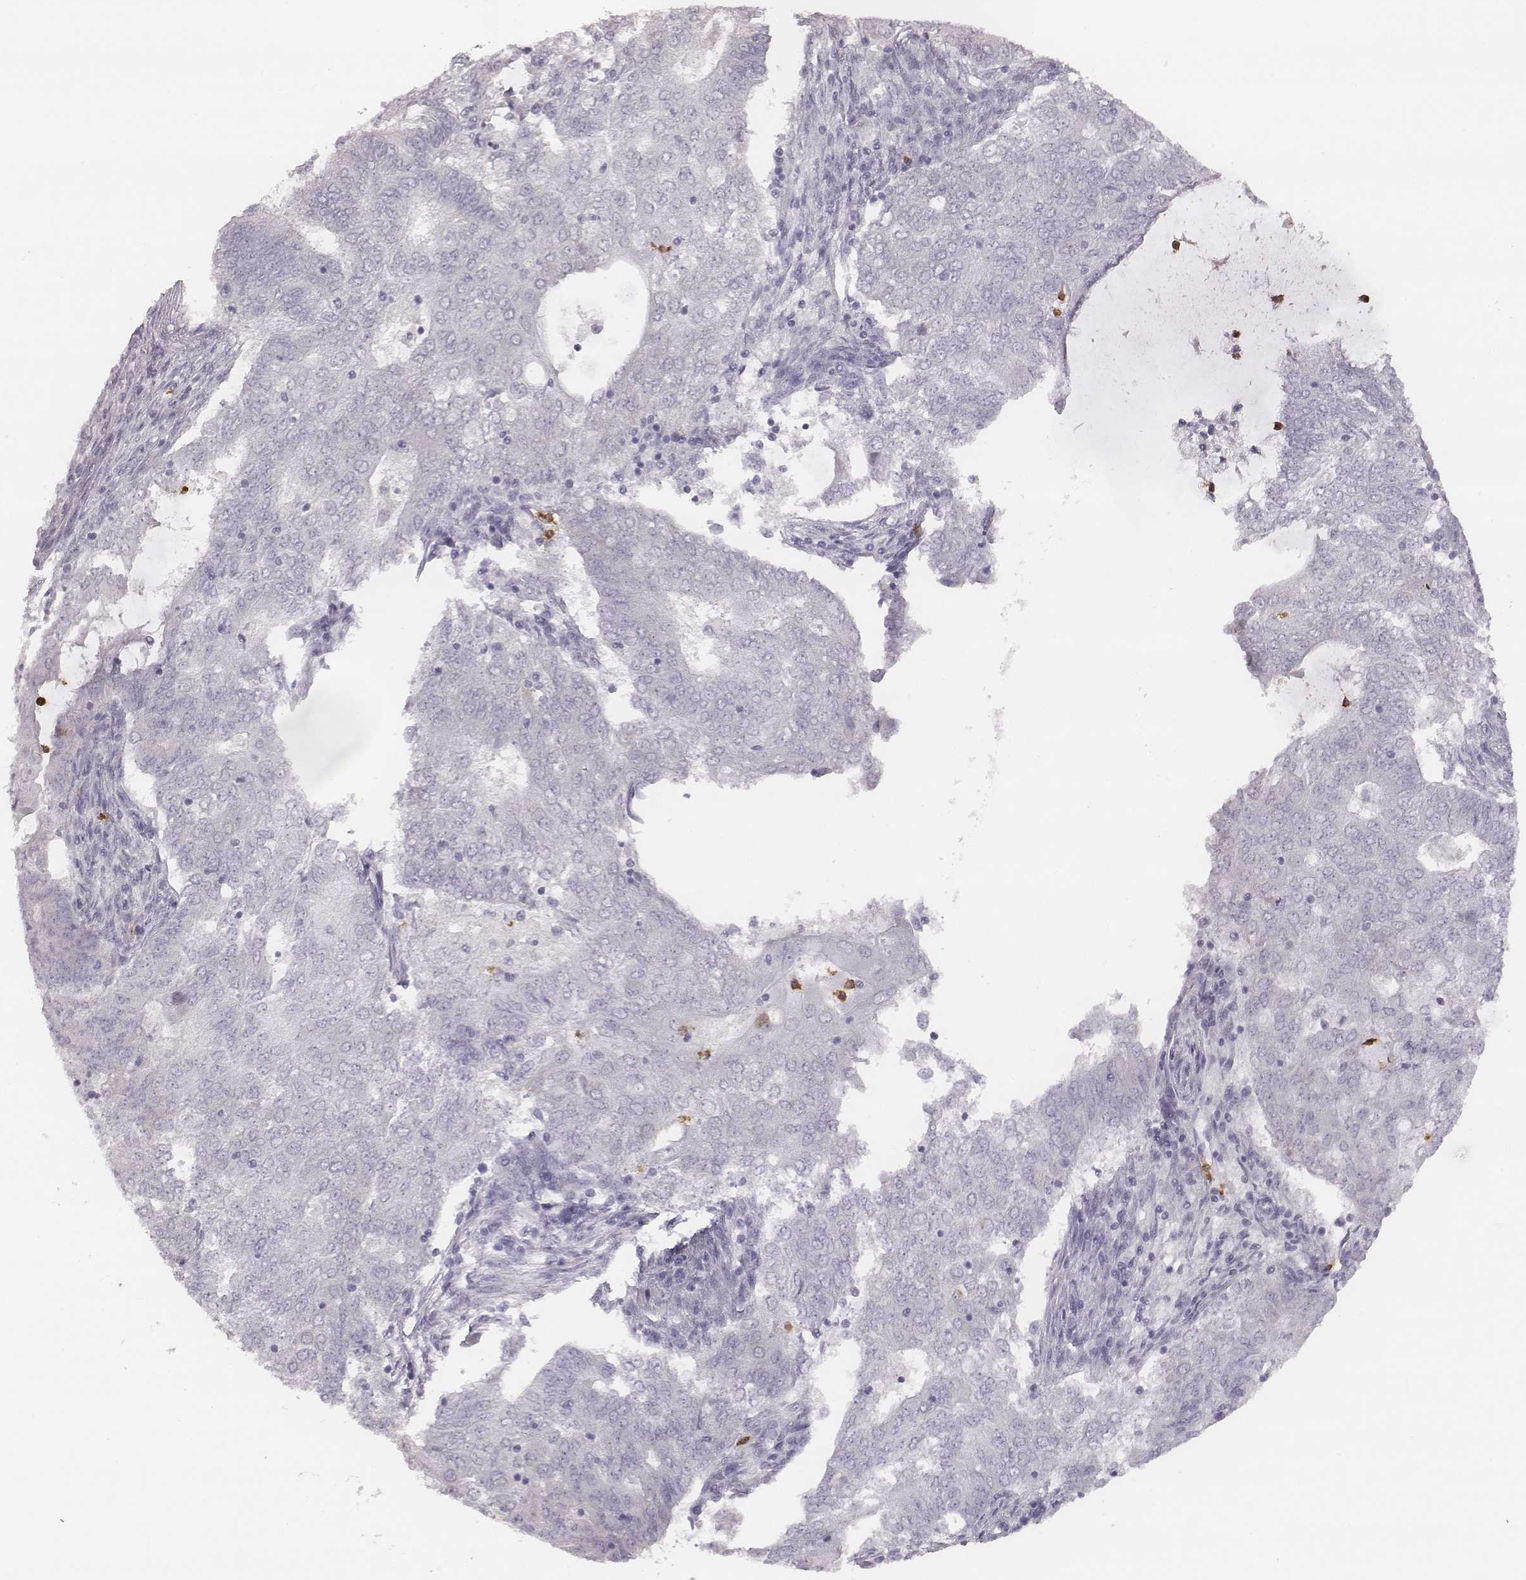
{"staining": {"intensity": "negative", "quantity": "none", "location": "none"}, "tissue": "endometrial cancer", "cell_type": "Tumor cells", "image_type": "cancer", "snomed": [{"axis": "morphology", "description": "Adenocarcinoma, NOS"}, {"axis": "topography", "description": "Endometrium"}], "caption": "DAB immunohistochemical staining of endometrial cancer shows no significant positivity in tumor cells. (Stains: DAB immunohistochemistry (IHC) with hematoxylin counter stain, Microscopy: brightfield microscopy at high magnification).", "gene": "KCNJ12", "patient": {"sex": "female", "age": 62}}